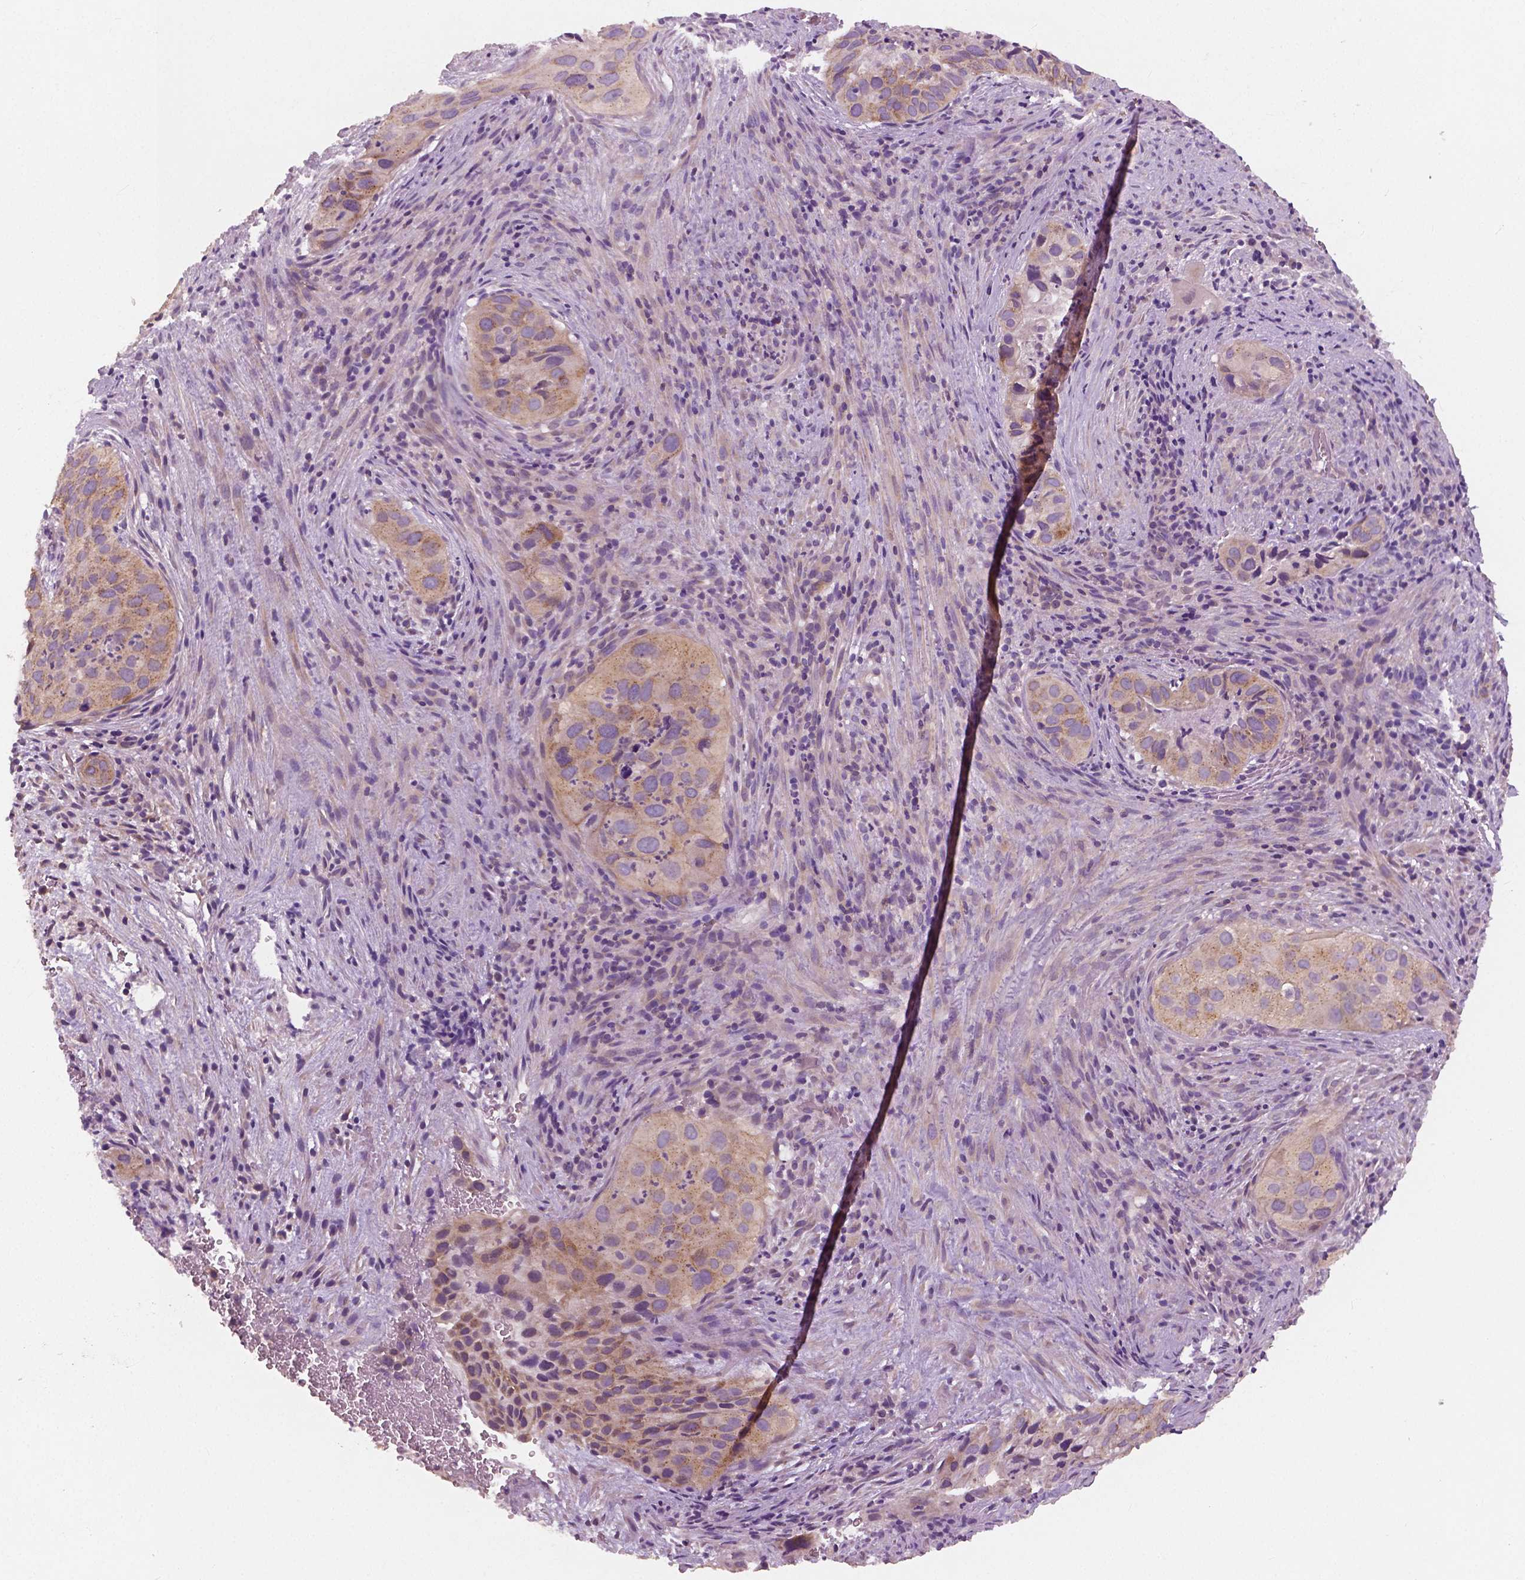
{"staining": {"intensity": "weak", "quantity": ">75%", "location": "cytoplasmic/membranous"}, "tissue": "cervical cancer", "cell_type": "Tumor cells", "image_type": "cancer", "snomed": [{"axis": "morphology", "description": "Squamous cell carcinoma, NOS"}, {"axis": "topography", "description": "Cervix"}], "caption": "Immunohistochemistry image of neoplastic tissue: cervical squamous cell carcinoma stained using IHC shows low levels of weak protein expression localized specifically in the cytoplasmic/membranous of tumor cells, appearing as a cytoplasmic/membranous brown color.", "gene": "LSM14B", "patient": {"sex": "female", "age": 38}}